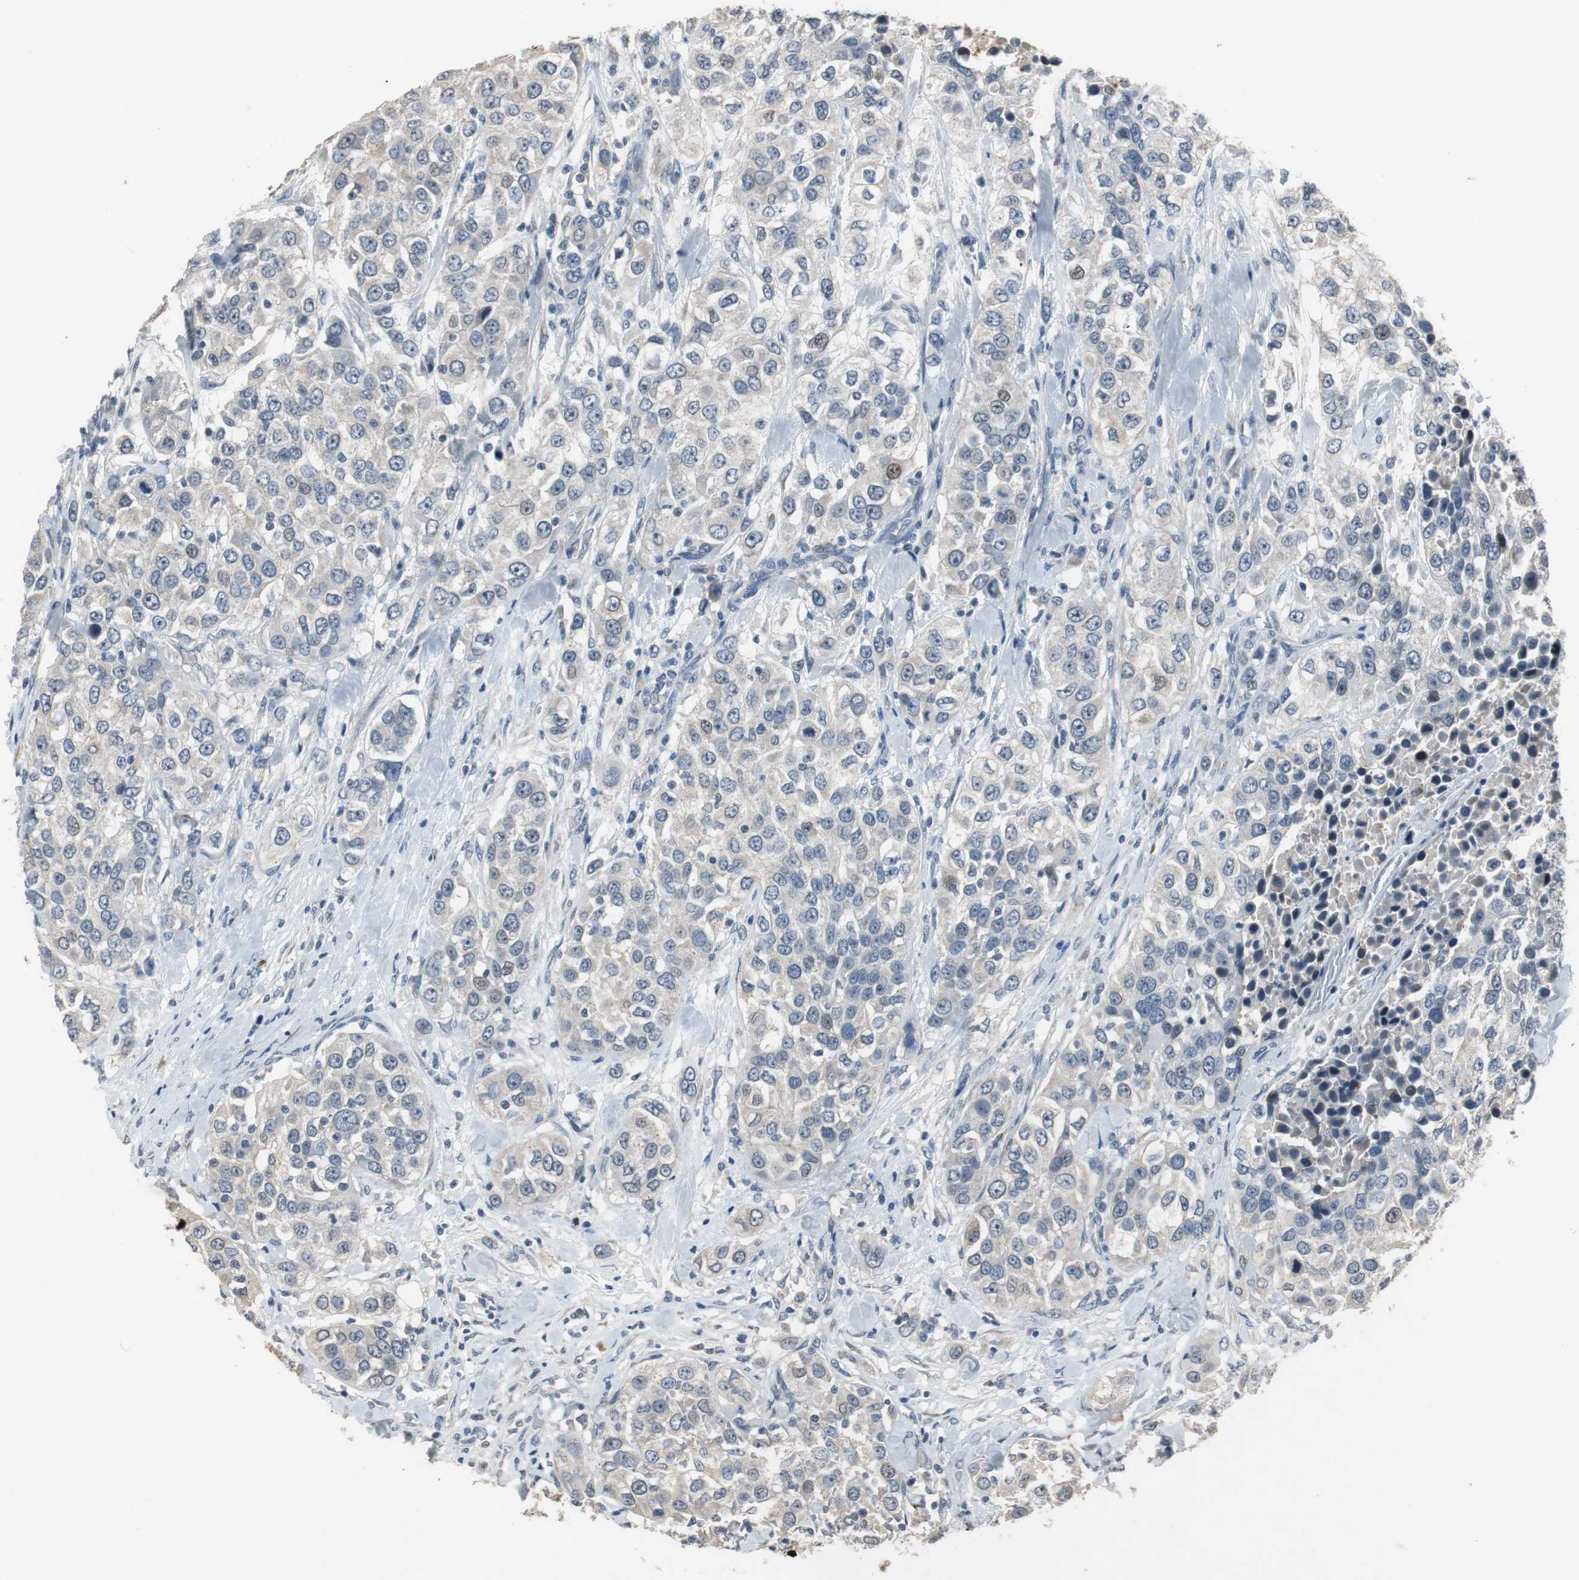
{"staining": {"intensity": "weak", "quantity": "<25%", "location": "cytoplasmic/membranous"}, "tissue": "urothelial cancer", "cell_type": "Tumor cells", "image_type": "cancer", "snomed": [{"axis": "morphology", "description": "Urothelial carcinoma, High grade"}, {"axis": "topography", "description": "Urinary bladder"}], "caption": "A micrograph of human urothelial cancer is negative for staining in tumor cells. (DAB immunohistochemistry (IHC) visualized using brightfield microscopy, high magnification).", "gene": "PCYT1B", "patient": {"sex": "female", "age": 80}}